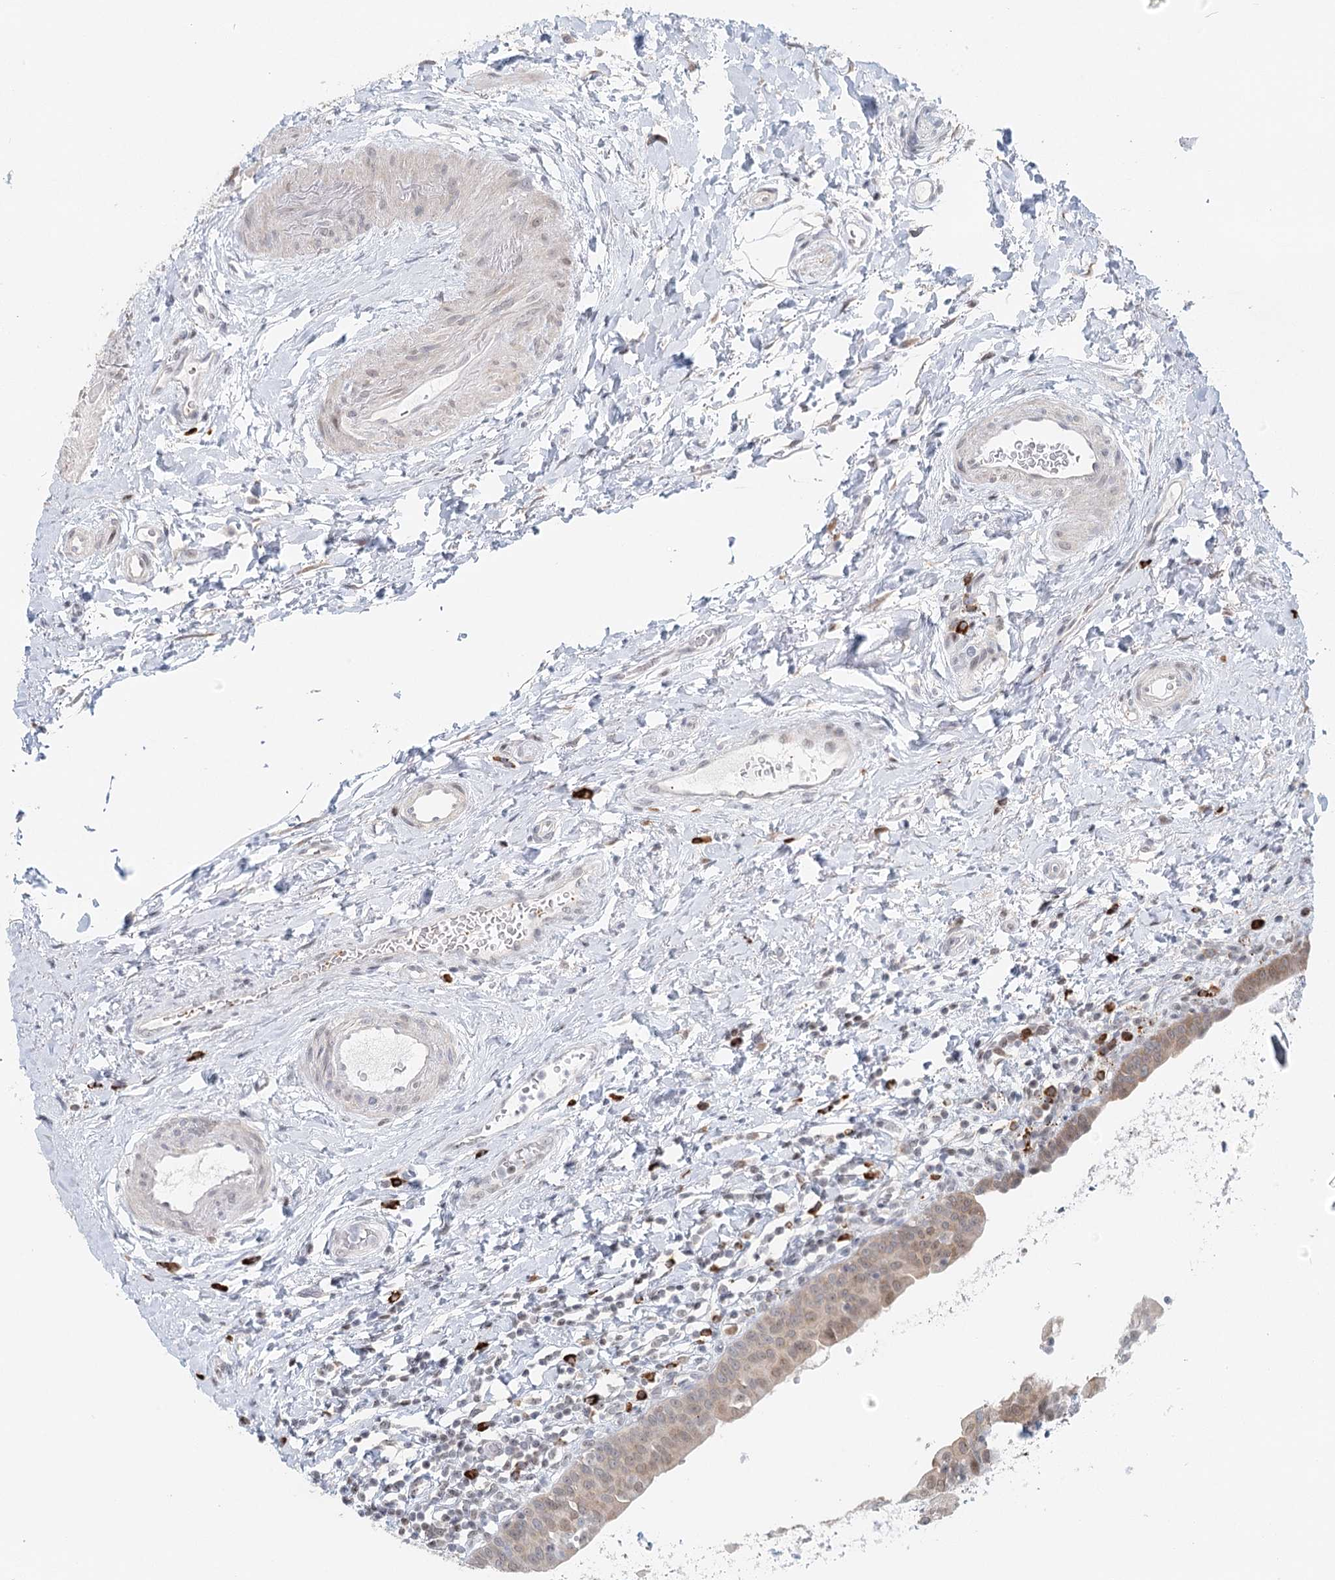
{"staining": {"intensity": "weak", "quantity": "25%-75%", "location": "cytoplasmic/membranous"}, "tissue": "urinary bladder", "cell_type": "Urothelial cells", "image_type": "normal", "snomed": [{"axis": "morphology", "description": "Normal tissue, NOS"}, {"axis": "topography", "description": "Urinary bladder"}], "caption": "A high-resolution histopathology image shows immunohistochemistry staining of unremarkable urinary bladder, which demonstrates weak cytoplasmic/membranous staining in approximately 25%-75% of urothelial cells.", "gene": "BNIP5", "patient": {"sex": "male", "age": 83}}